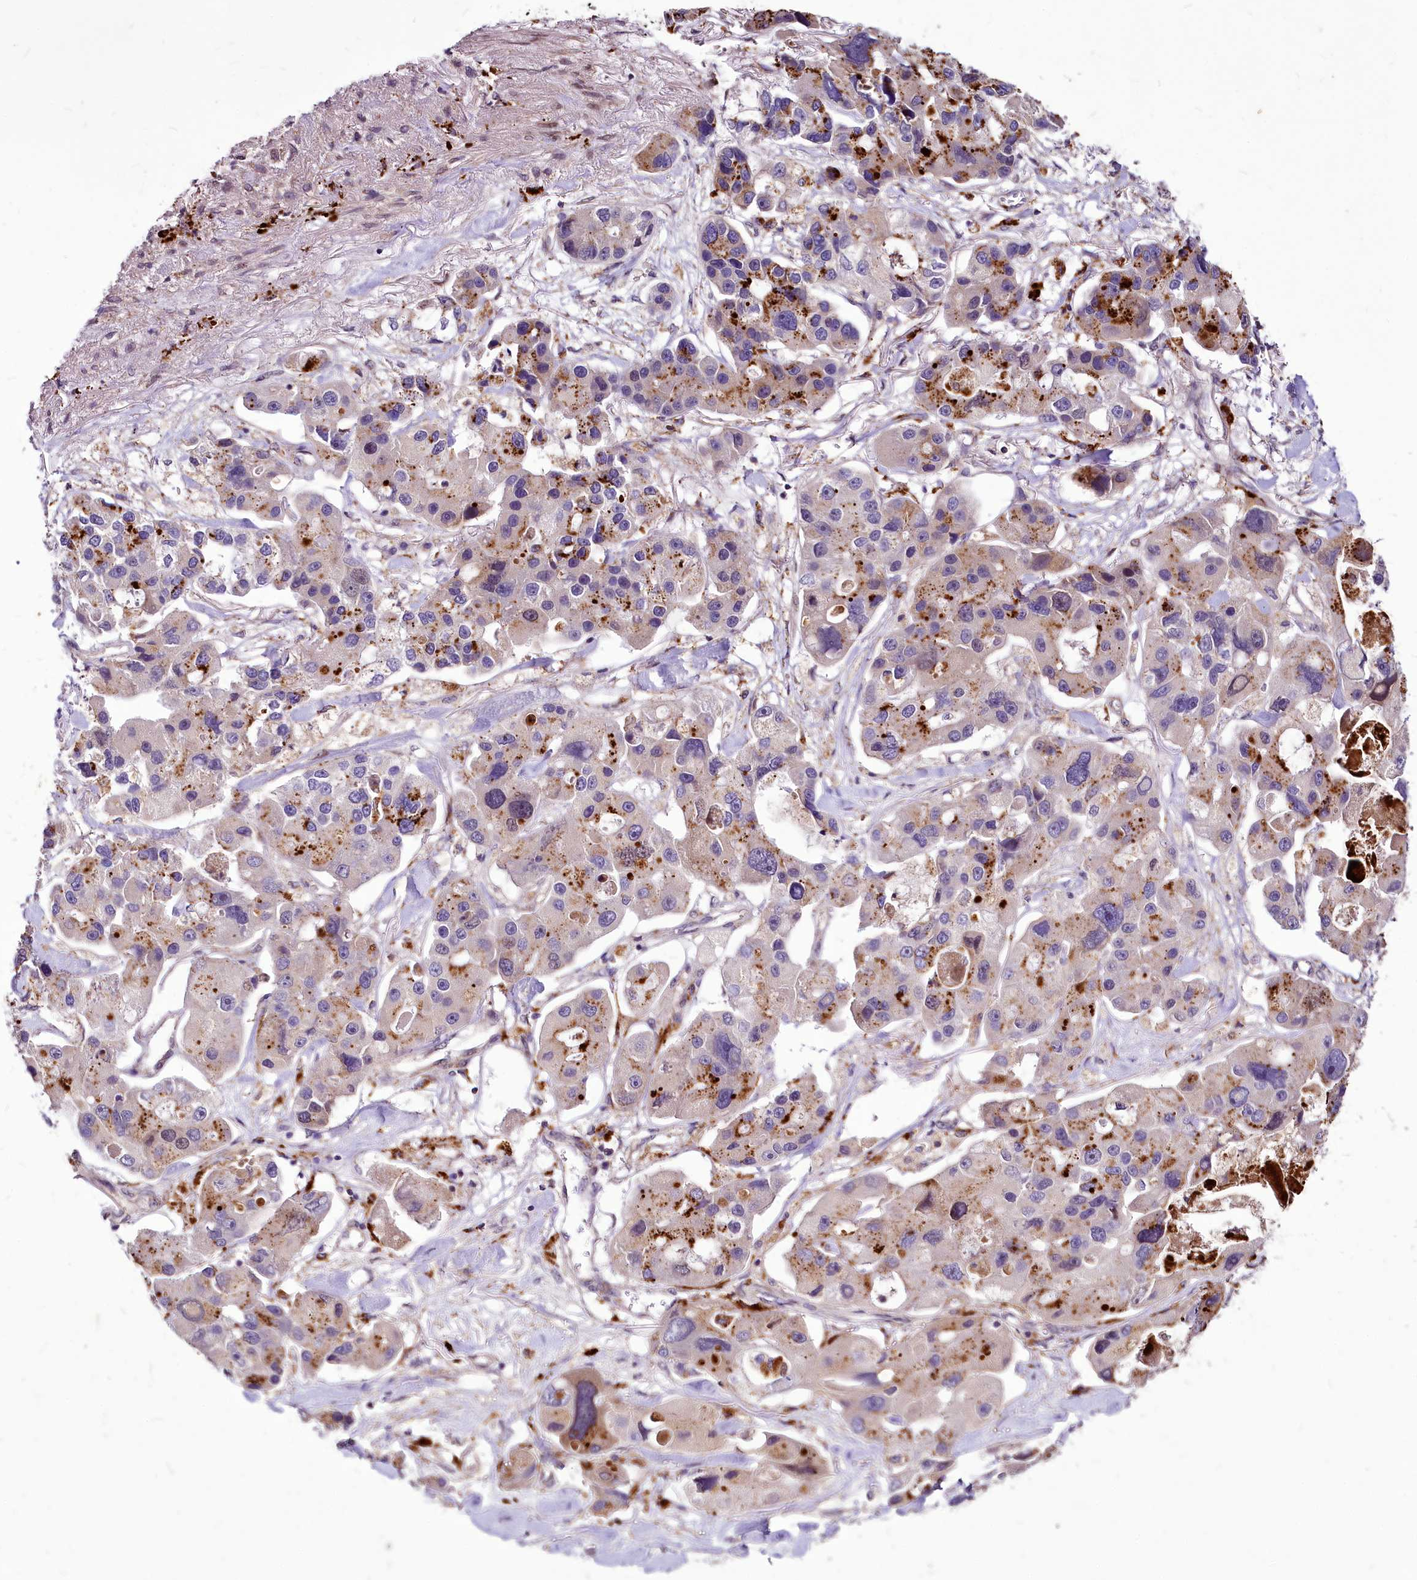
{"staining": {"intensity": "moderate", "quantity": "25%-75%", "location": "cytoplasmic/membranous"}, "tissue": "lung cancer", "cell_type": "Tumor cells", "image_type": "cancer", "snomed": [{"axis": "morphology", "description": "Adenocarcinoma, NOS"}, {"axis": "topography", "description": "Lung"}], "caption": "Tumor cells show moderate cytoplasmic/membranous staining in approximately 25%-75% of cells in adenocarcinoma (lung).", "gene": "C11orf86", "patient": {"sex": "female", "age": 54}}